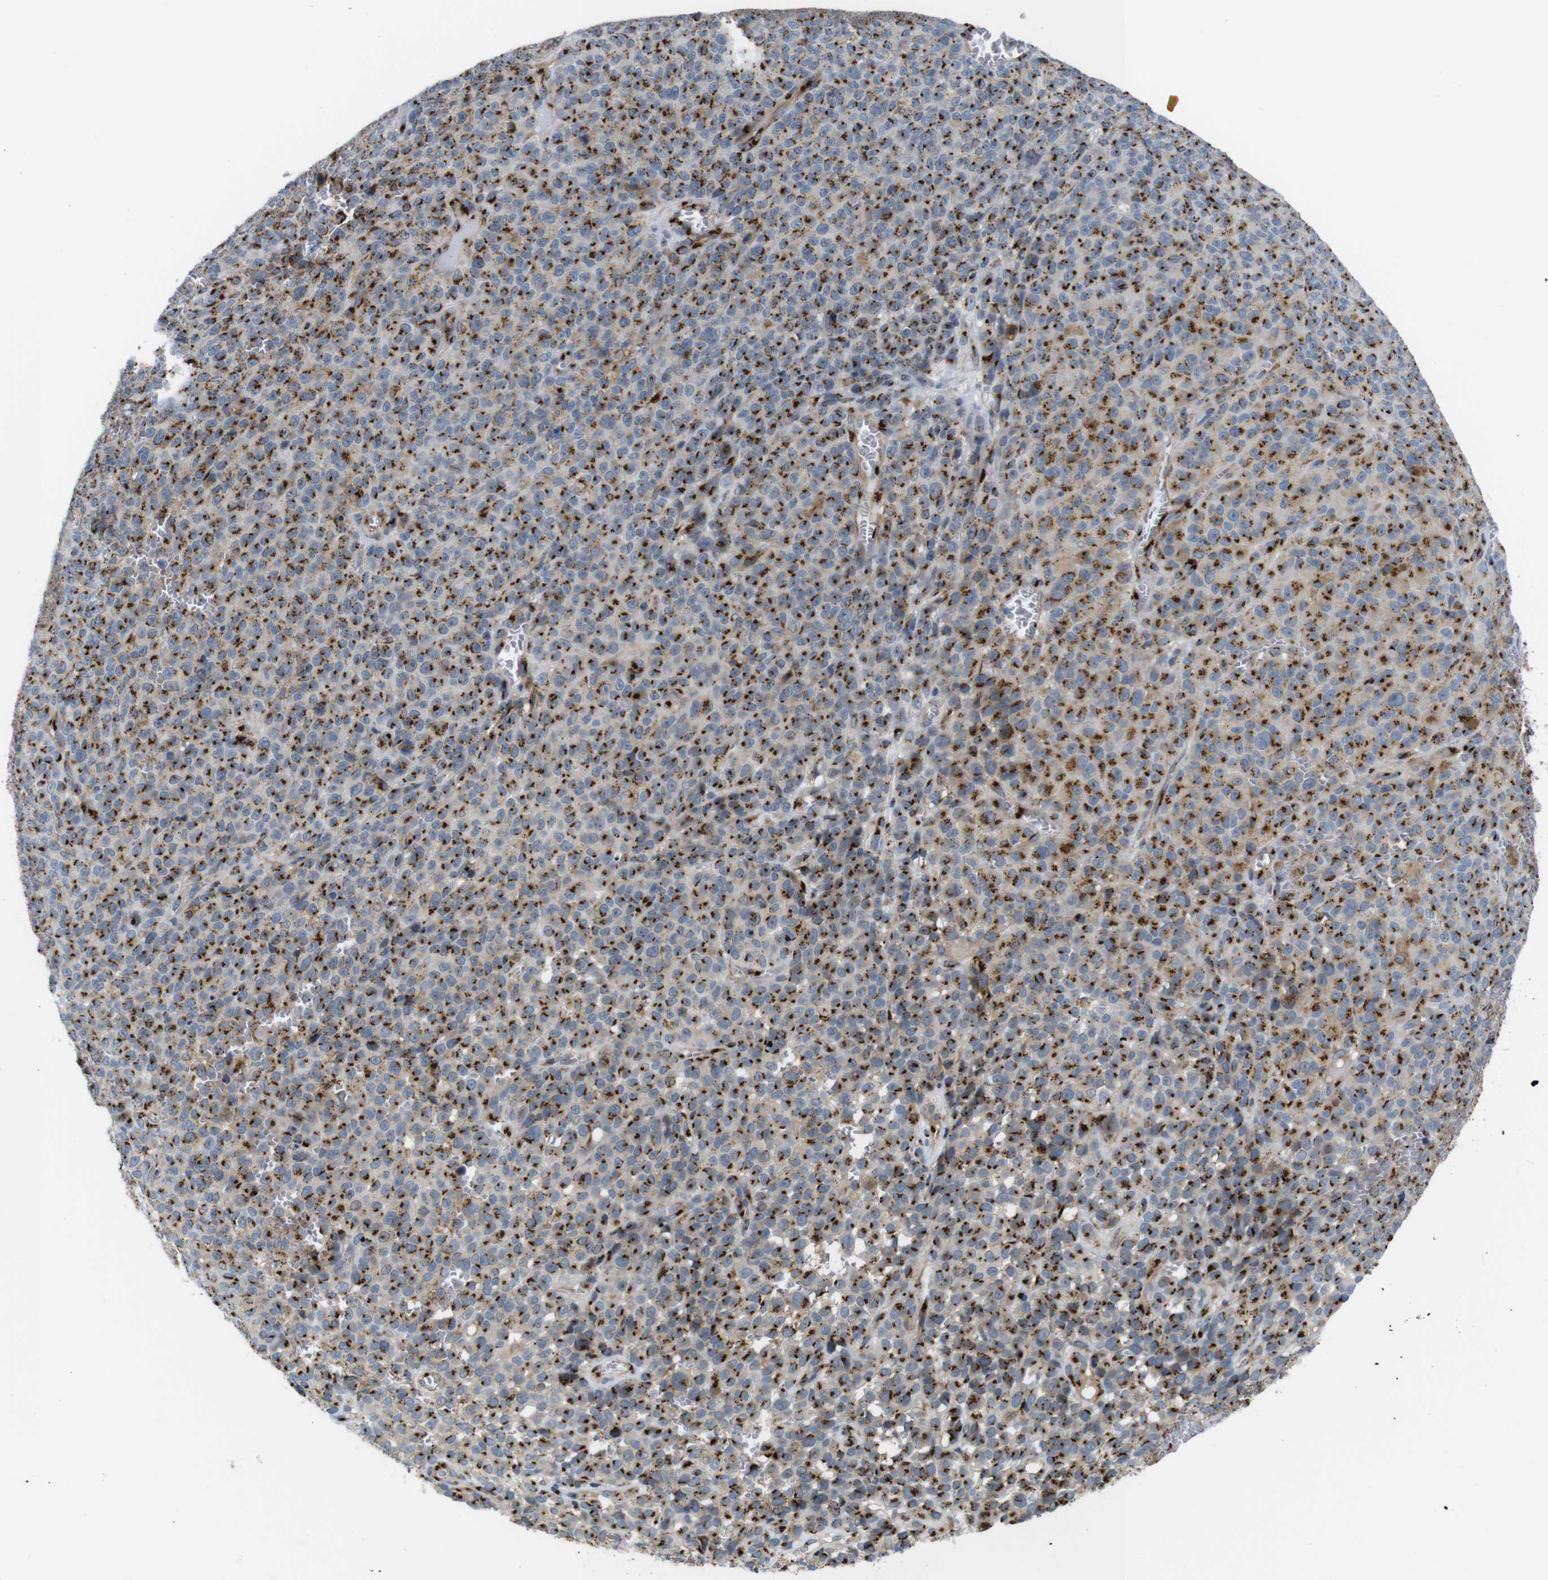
{"staining": {"intensity": "strong", "quantity": ">75%", "location": "cytoplasmic/membranous"}, "tissue": "melanoma", "cell_type": "Tumor cells", "image_type": "cancer", "snomed": [{"axis": "morphology", "description": "Malignant melanoma, NOS"}, {"axis": "topography", "description": "Skin"}], "caption": "Strong cytoplasmic/membranous expression is present in about >75% of tumor cells in malignant melanoma.", "gene": "TGOLN2", "patient": {"sex": "female", "age": 82}}